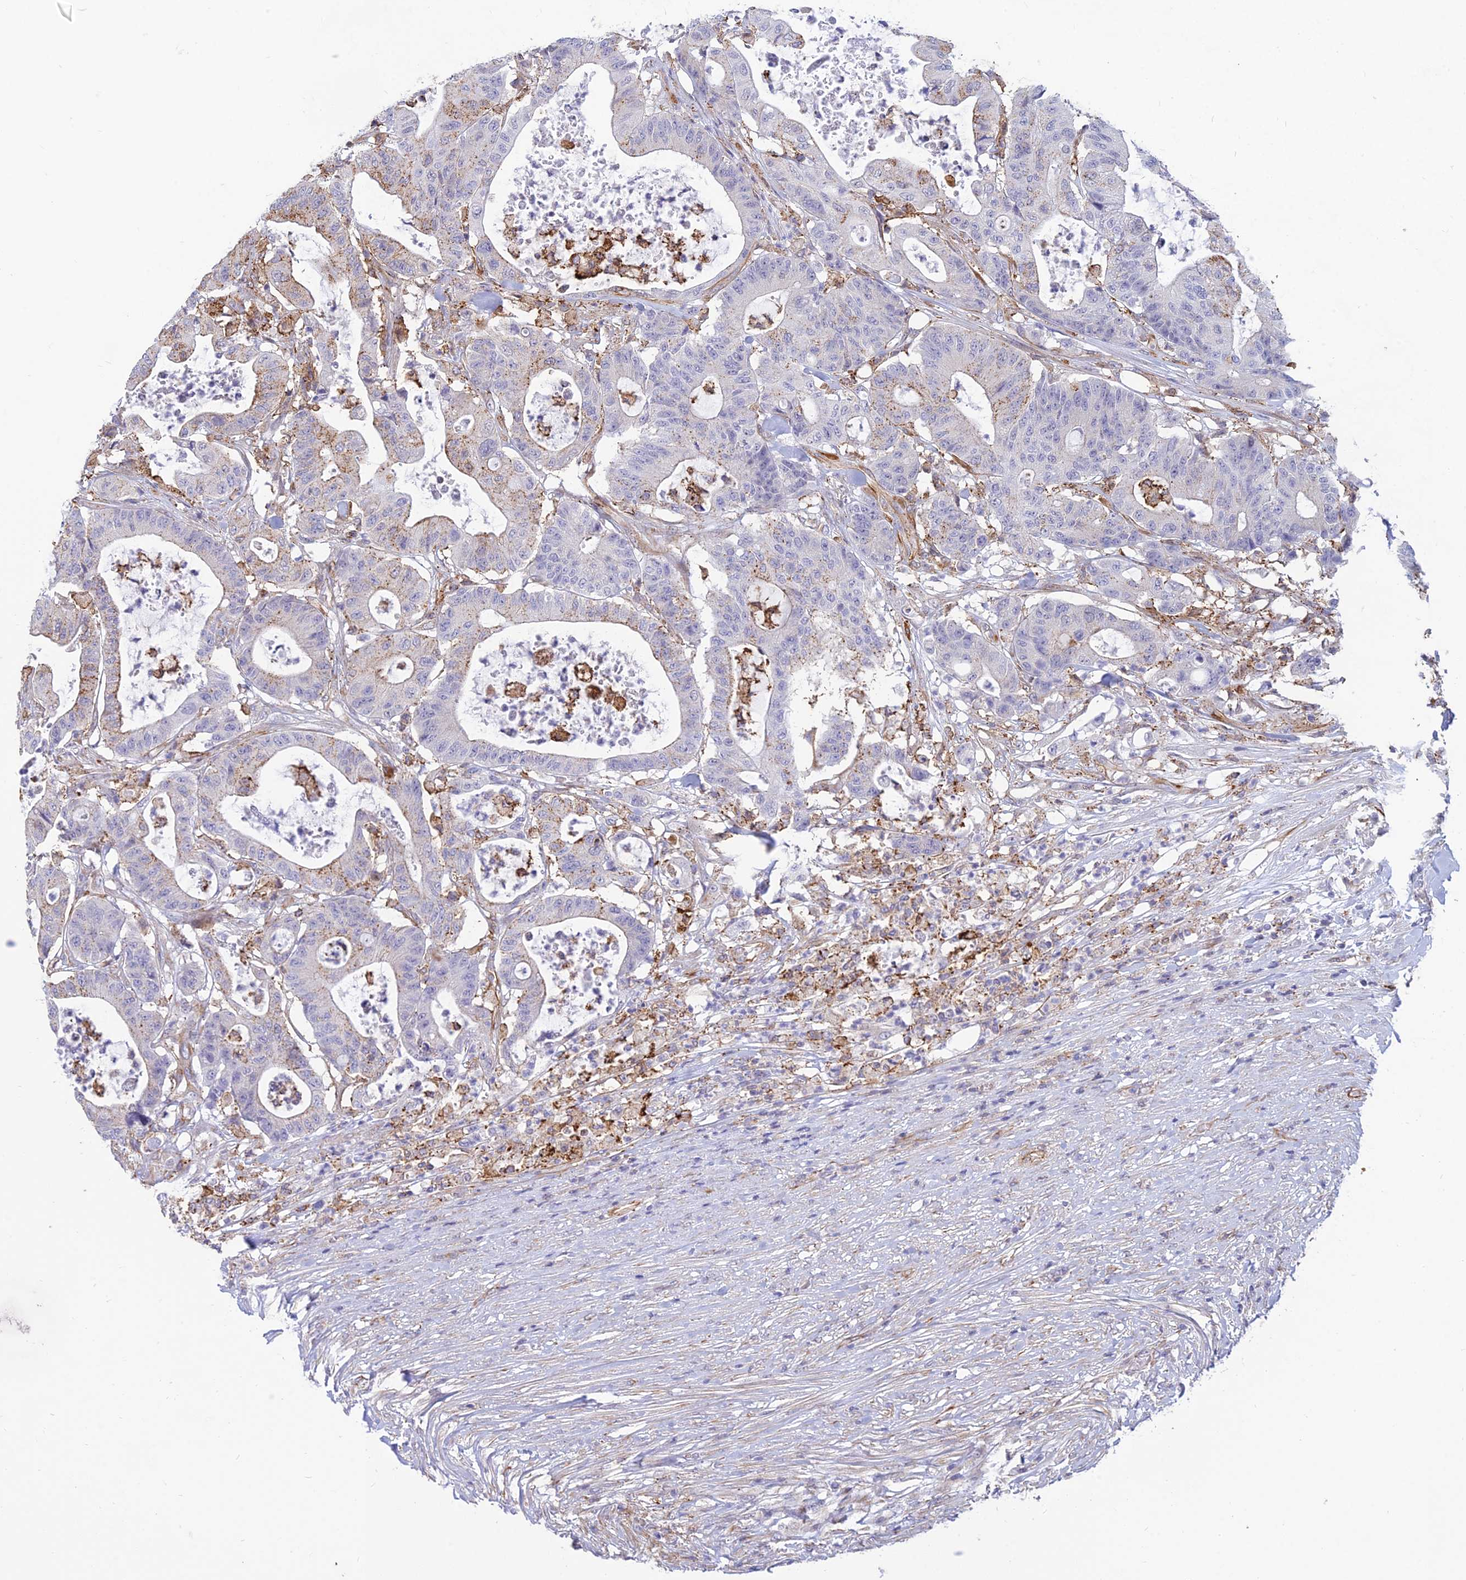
{"staining": {"intensity": "moderate", "quantity": "<25%", "location": "cytoplasmic/membranous"}, "tissue": "colorectal cancer", "cell_type": "Tumor cells", "image_type": "cancer", "snomed": [{"axis": "morphology", "description": "Adenocarcinoma, NOS"}, {"axis": "topography", "description": "Colon"}], "caption": "The immunohistochemical stain labels moderate cytoplasmic/membranous positivity in tumor cells of colorectal cancer tissue.", "gene": "SAPCD2", "patient": {"sex": "female", "age": 84}}